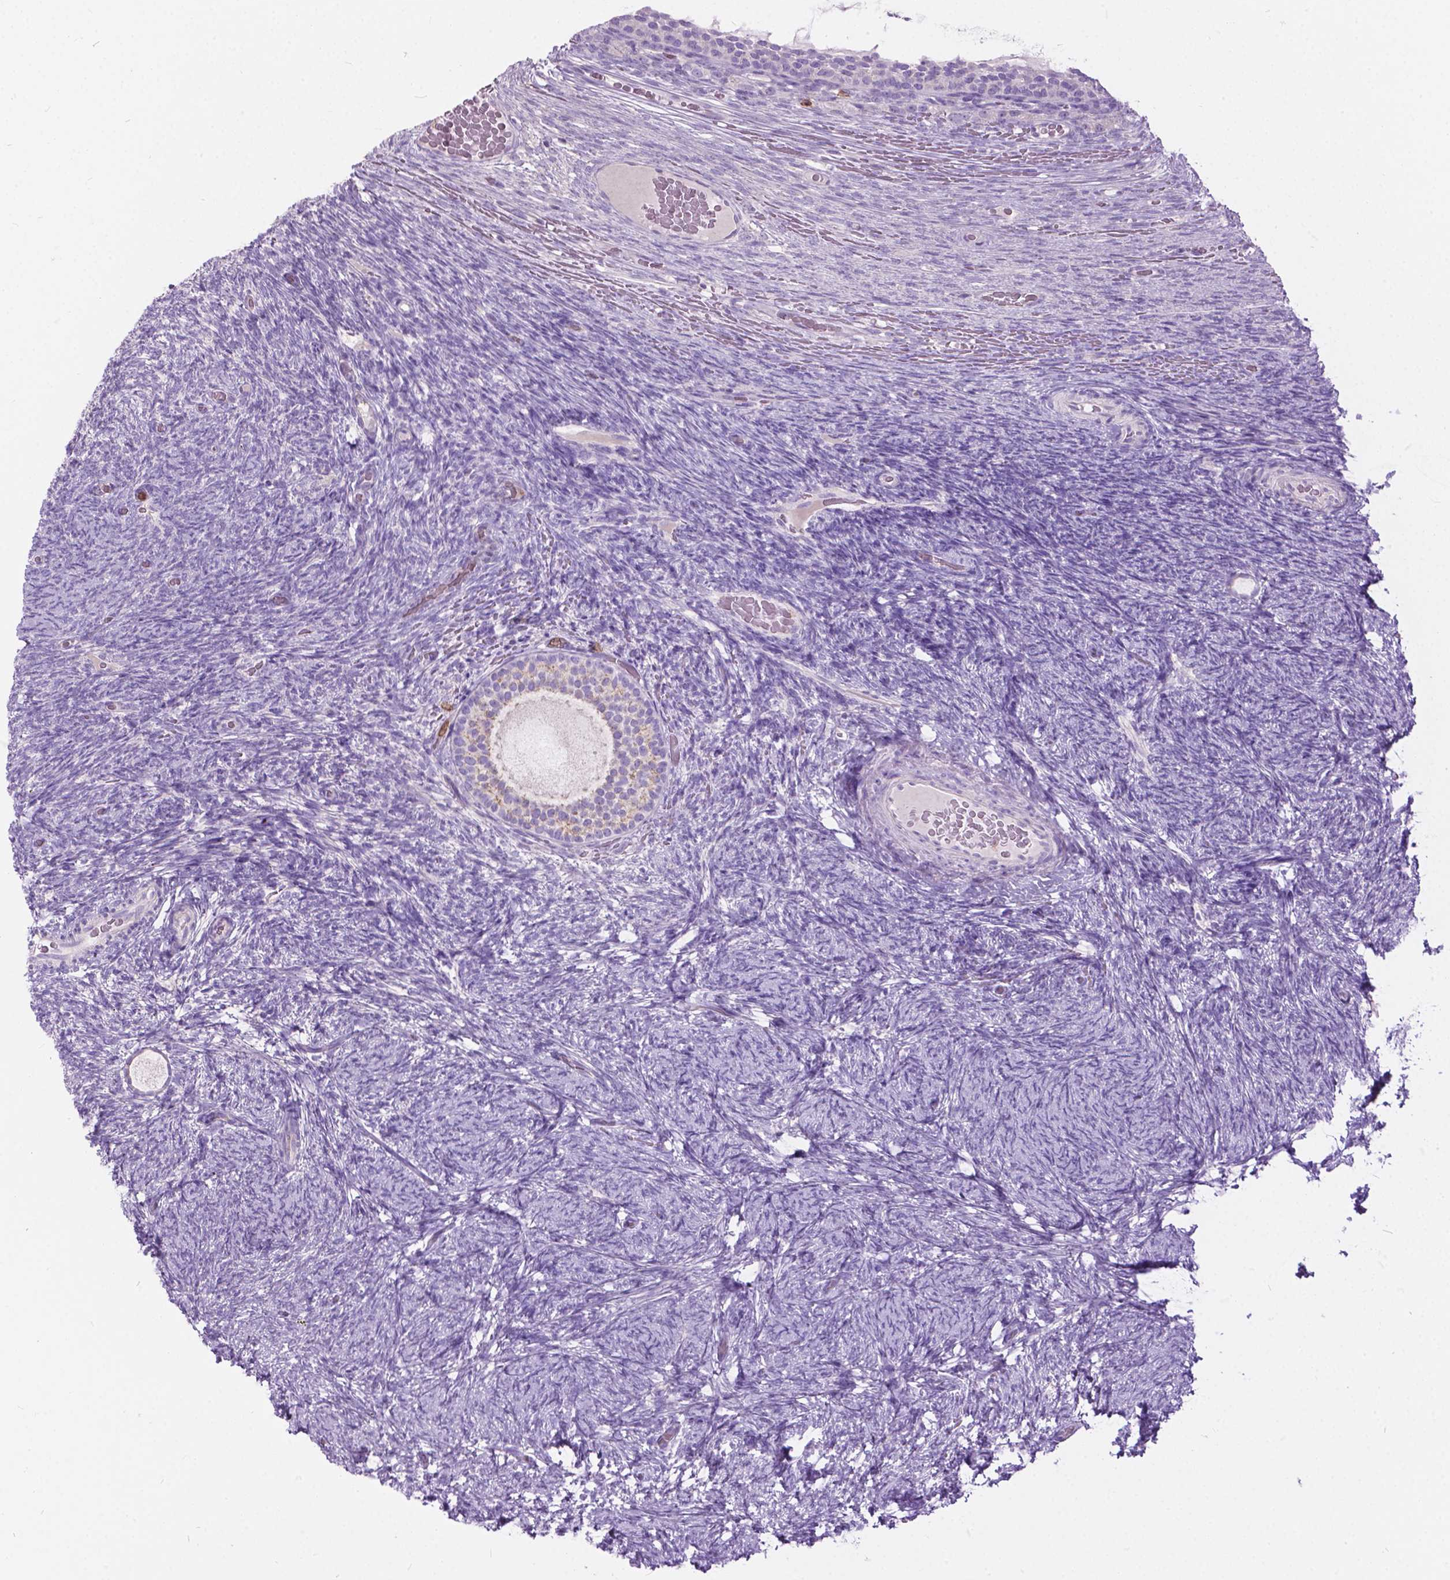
{"staining": {"intensity": "weak", "quantity": "25%-75%", "location": "cytoplasmic/membranous"}, "tissue": "ovary", "cell_type": "Follicle cells", "image_type": "normal", "snomed": [{"axis": "morphology", "description": "Normal tissue, NOS"}, {"axis": "topography", "description": "Ovary"}], "caption": "Immunohistochemical staining of unremarkable ovary demonstrates 25%-75% levels of weak cytoplasmic/membranous protein expression in about 25%-75% of follicle cells. Ihc stains the protein of interest in brown and the nuclei are stained blue.", "gene": "PRR35", "patient": {"sex": "female", "age": 34}}